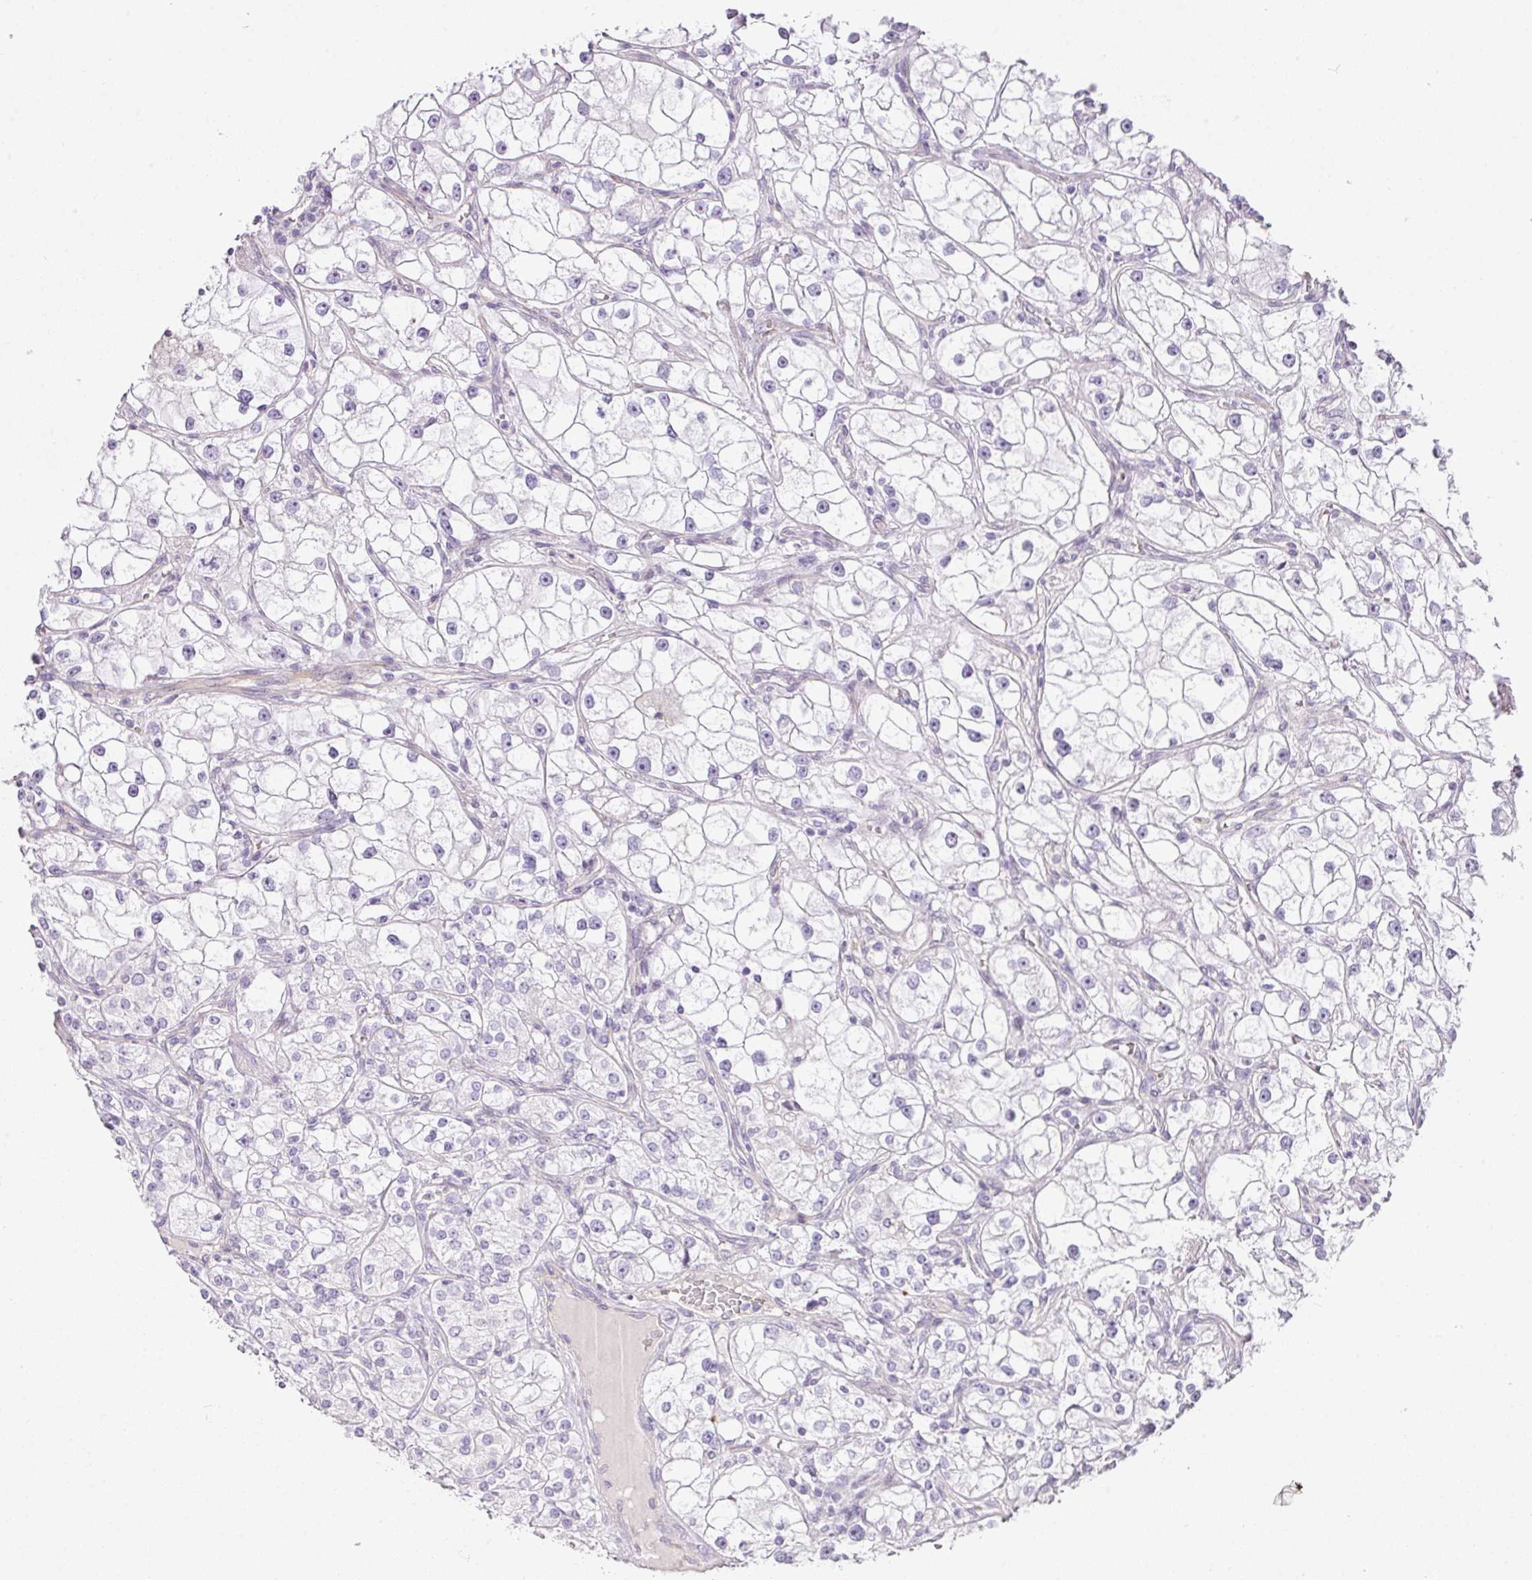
{"staining": {"intensity": "negative", "quantity": "none", "location": "none"}, "tissue": "renal cancer", "cell_type": "Tumor cells", "image_type": "cancer", "snomed": [{"axis": "morphology", "description": "Adenocarcinoma, NOS"}, {"axis": "topography", "description": "Kidney"}], "caption": "Immunohistochemistry micrograph of human renal cancer stained for a protein (brown), which demonstrates no positivity in tumor cells.", "gene": "RAX2", "patient": {"sex": "male", "age": 77}}